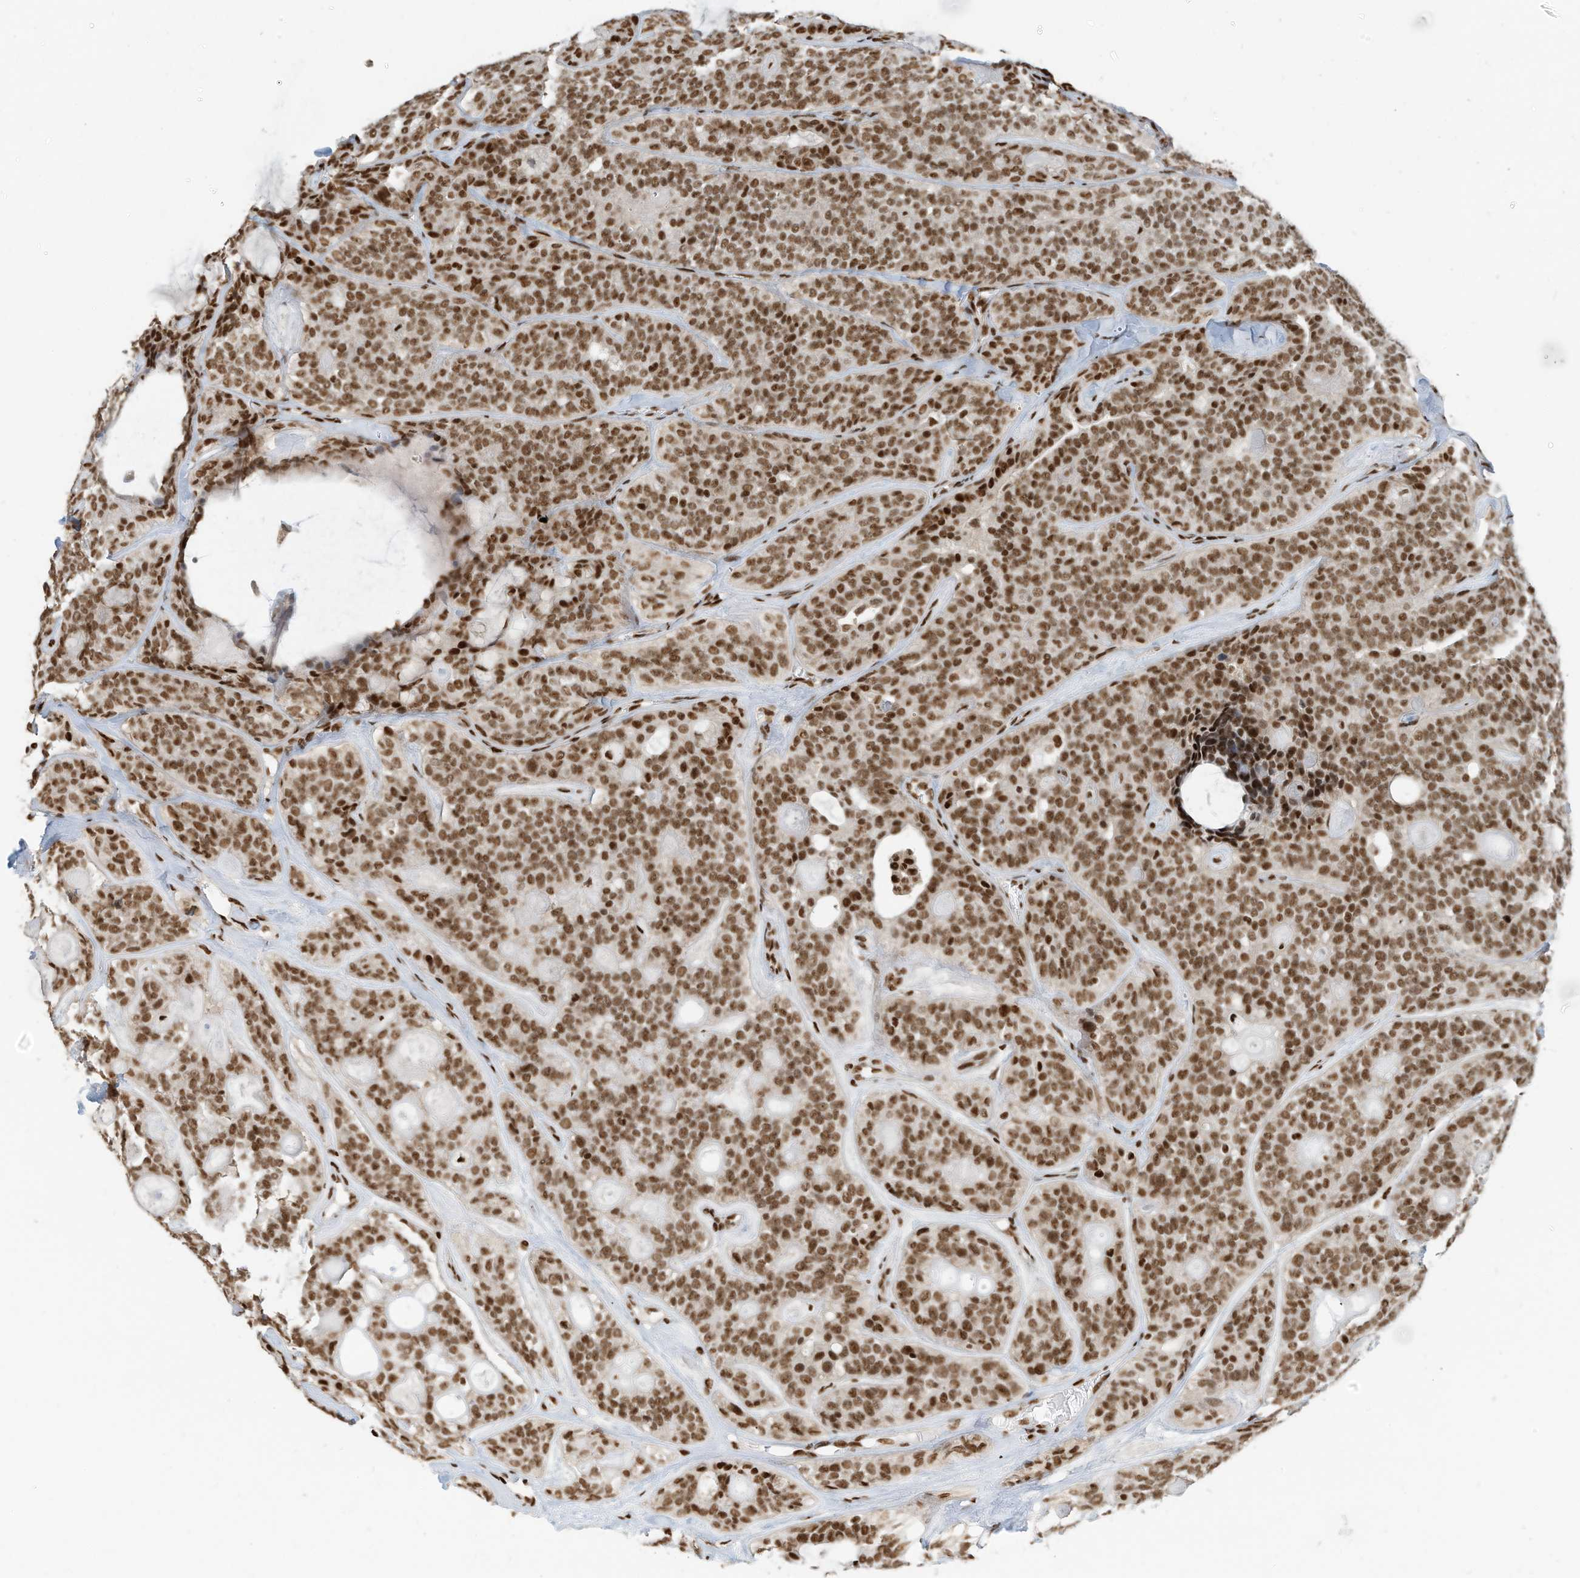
{"staining": {"intensity": "moderate", "quantity": ">75%", "location": "nuclear"}, "tissue": "head and neck cancer", "cell_type": "Tumor cells", "image_type": "cancer", "snomed": [{"axis": "morphology", "description": "Adenocarcinoma, NOS"}, {"axis": "topography", "description": "Head-Neck"}], "caption": "Adenocarcinoma (head and neck) was stained to show a protein in brown. There is medium levels of moderate nuclear staining in about >75% of tumor cells.", "gene": "SAMD15", "patient": {"sex": "male", "age": 66}}